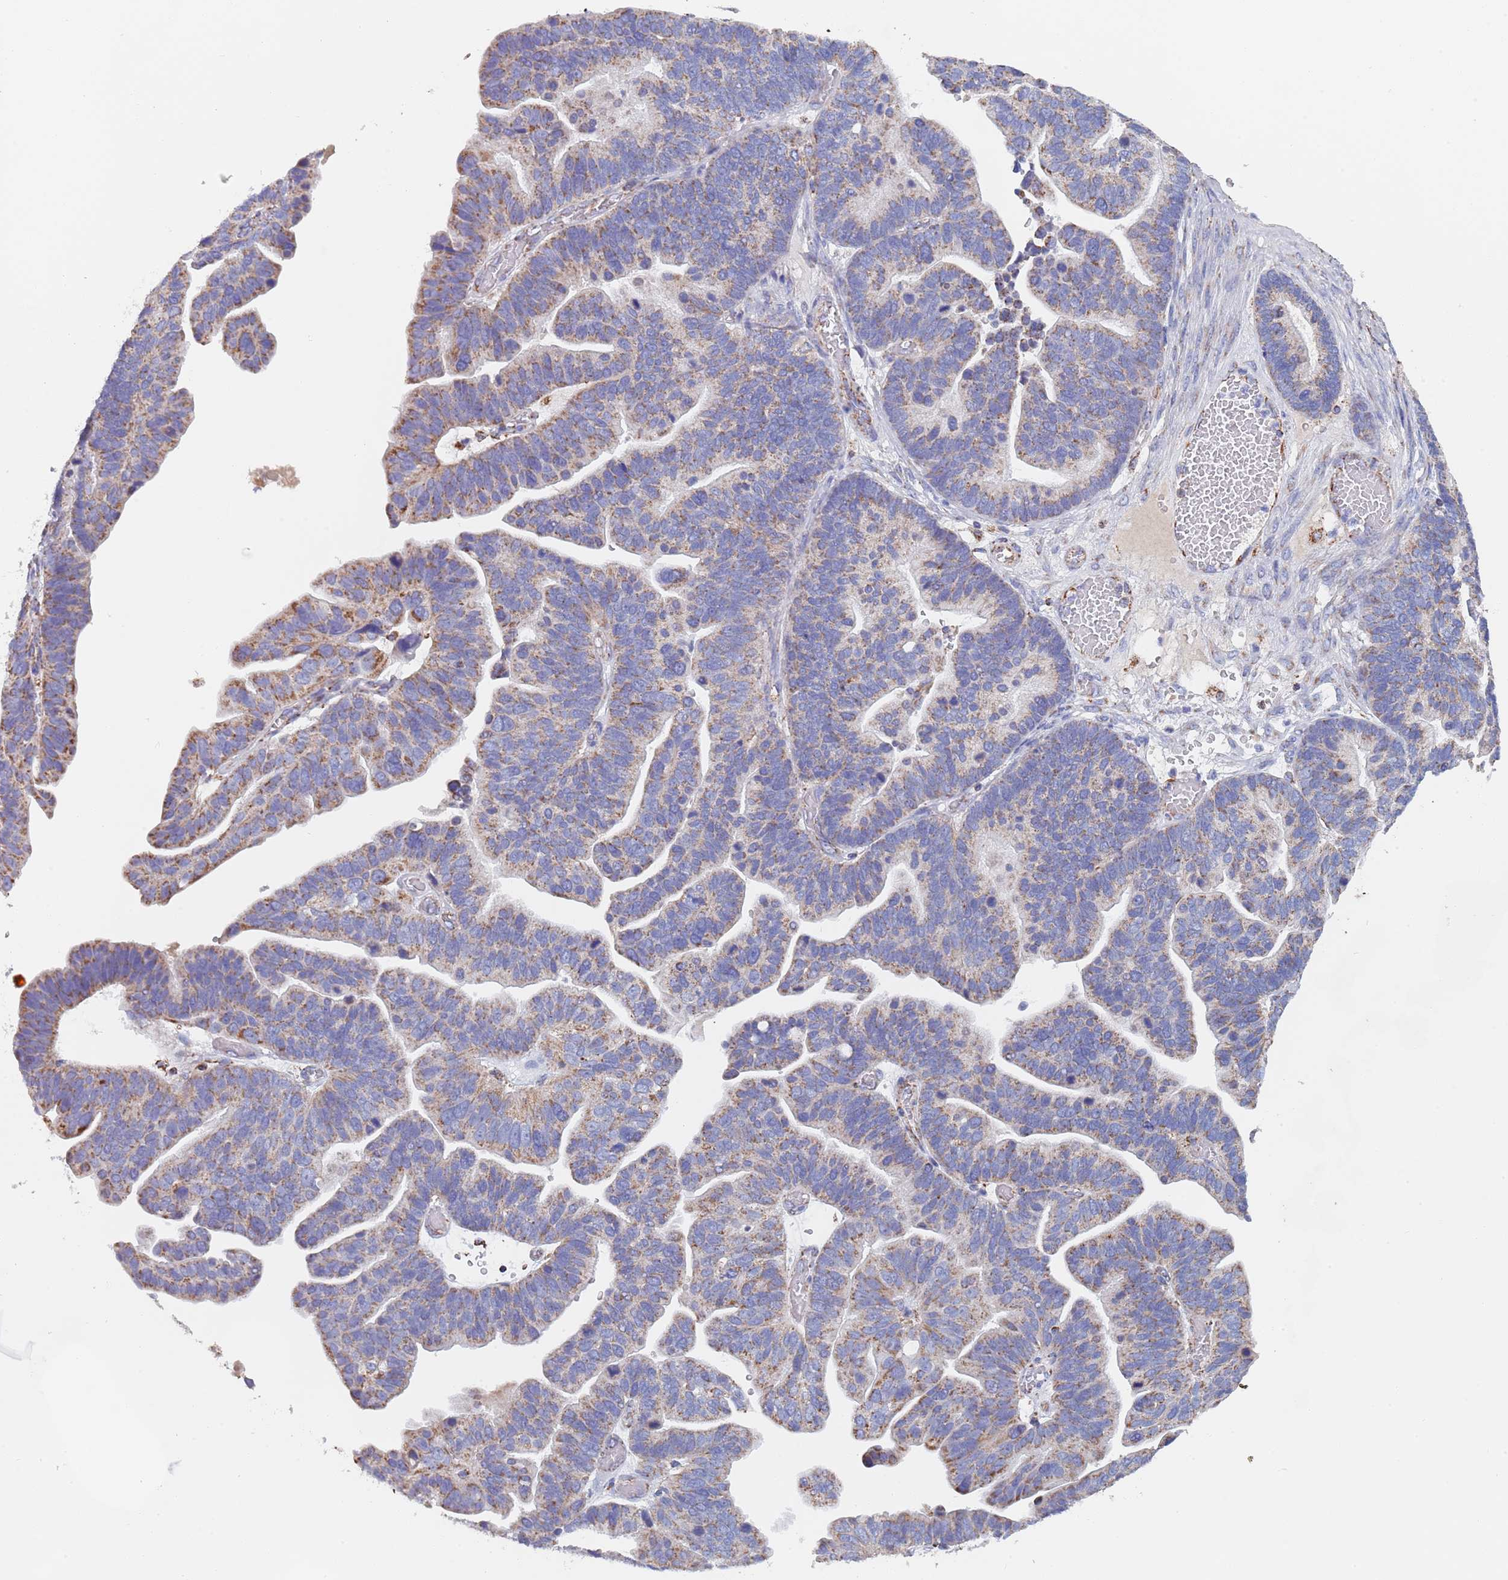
{"staining": {"intensity": "moderate", "quantity": ">75%", "location": "cytoplasmic/membranous"}, "tissue": "ovarian cancer", "cell_type": "Tumor cells", "image_type": "cancer", "snomed": [{"axis": "morphology", "description": "Cystadenocarcinoma, serous, NOS"}, {"axis": "topography", "description": "Ovary"}], "caption": "About >75% of tumor cells in human ovarian serous cystadenocarcinoma reveal moderate cytoplasmic/membranous protein staining as visualized by brown immunohistochemical staining.", "gene": "PGP", "patient": {"sex": "female", "age": 56}}